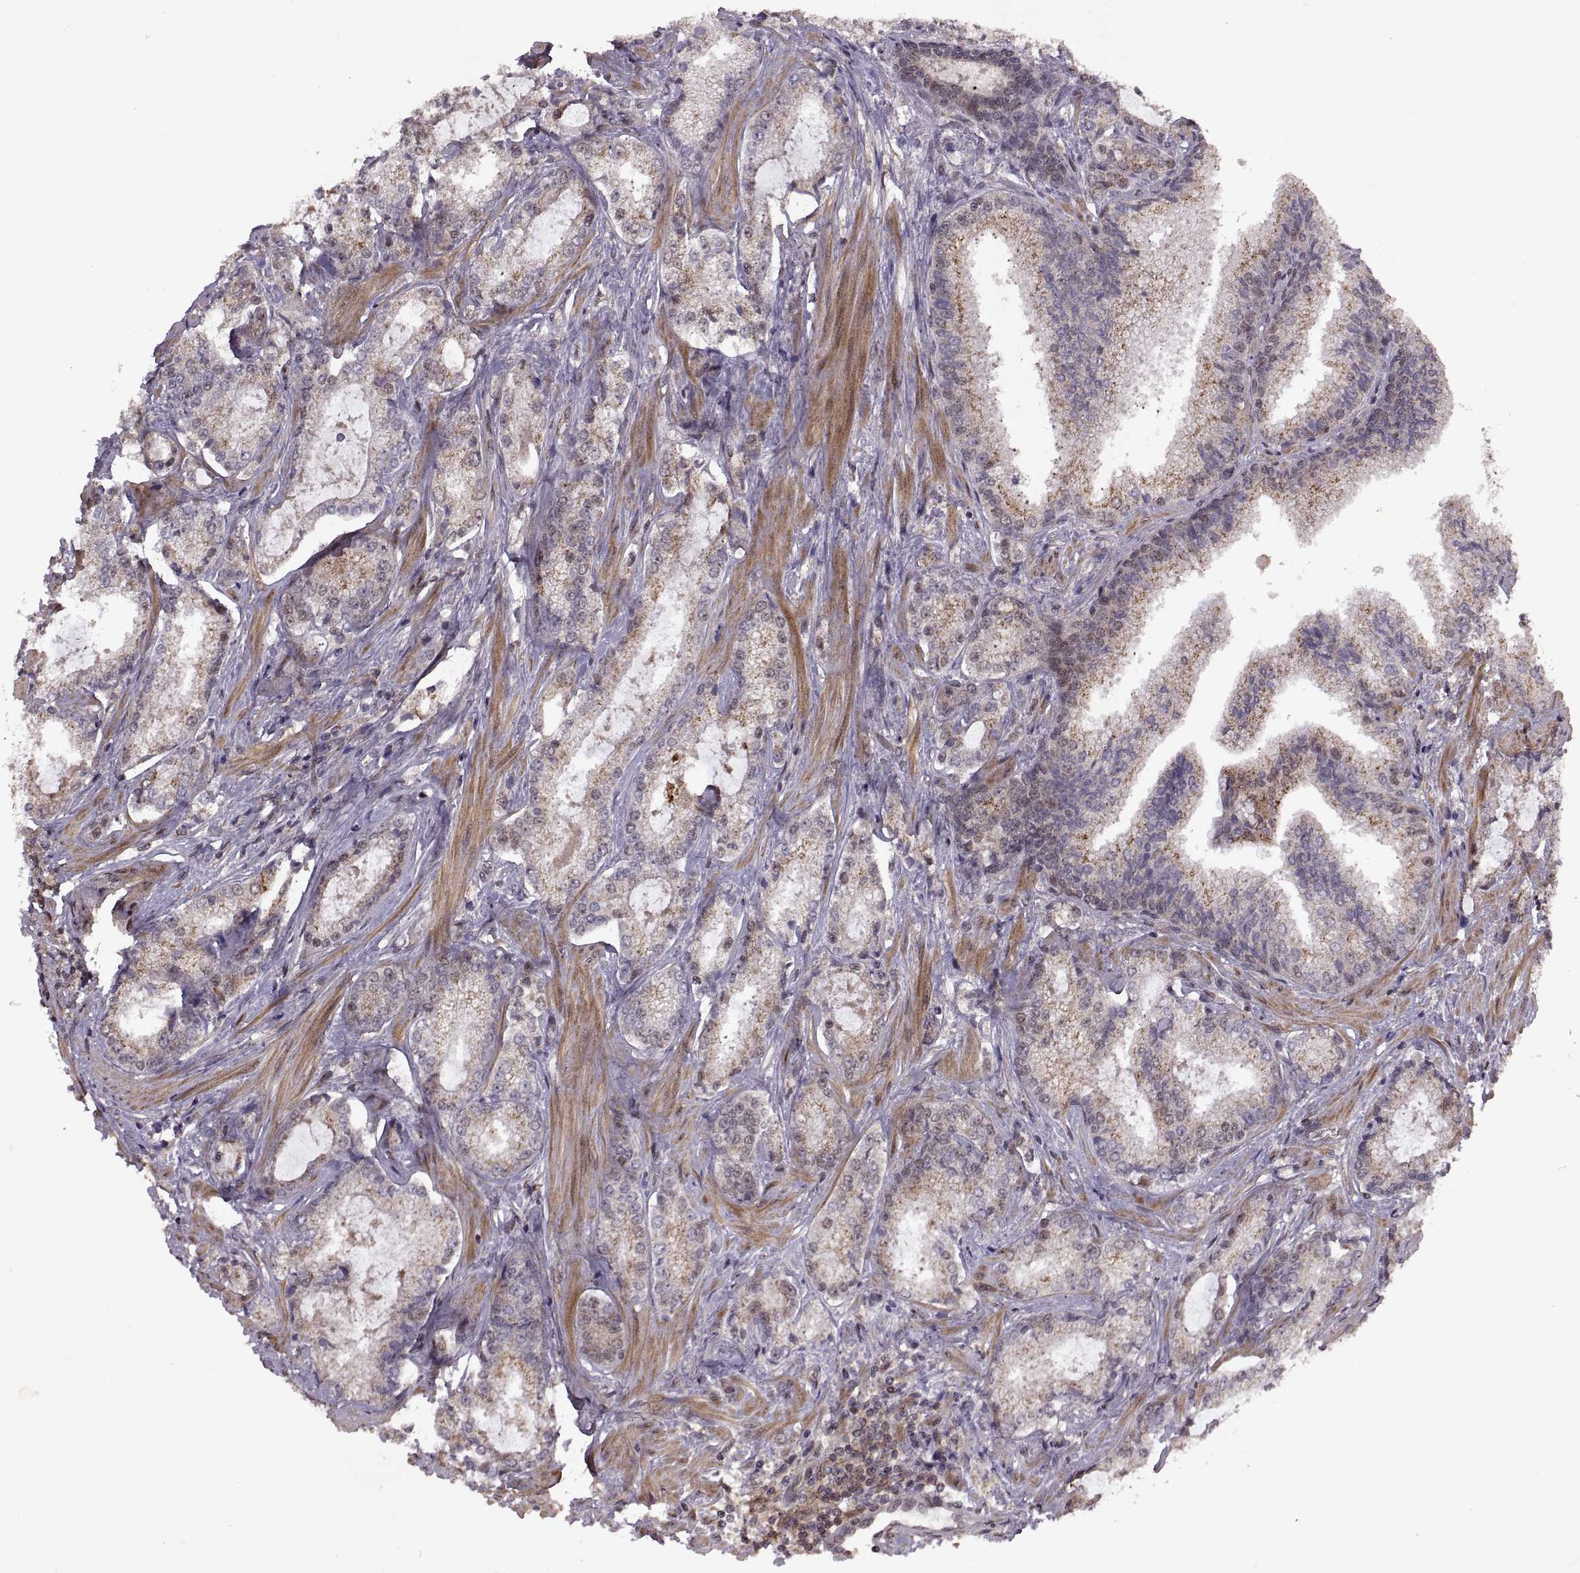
{"staining": {"intensity": "weak", "quantity": "25%-75%", "location": "cytoplasmic/membranous"}, "tissue": "prostate cancer", "cell_type": "Tumor cells", "image_type": "cancer", "snomed": [{"axis": "morphology", "description": "Adenocarcinoma, Low grade"}, {"axis": "topography", "description": "Prostate"}], "caption": "Immunohistochemical staining of human prostate cancer (adenocarcinoma (low-grade)) reveals low levels of weak cytoplasmic/membranous positivity in about 25%-75% of tumor cells.", "gene": "PTOV1", "patient": {"sex": "male", "age": 56}}